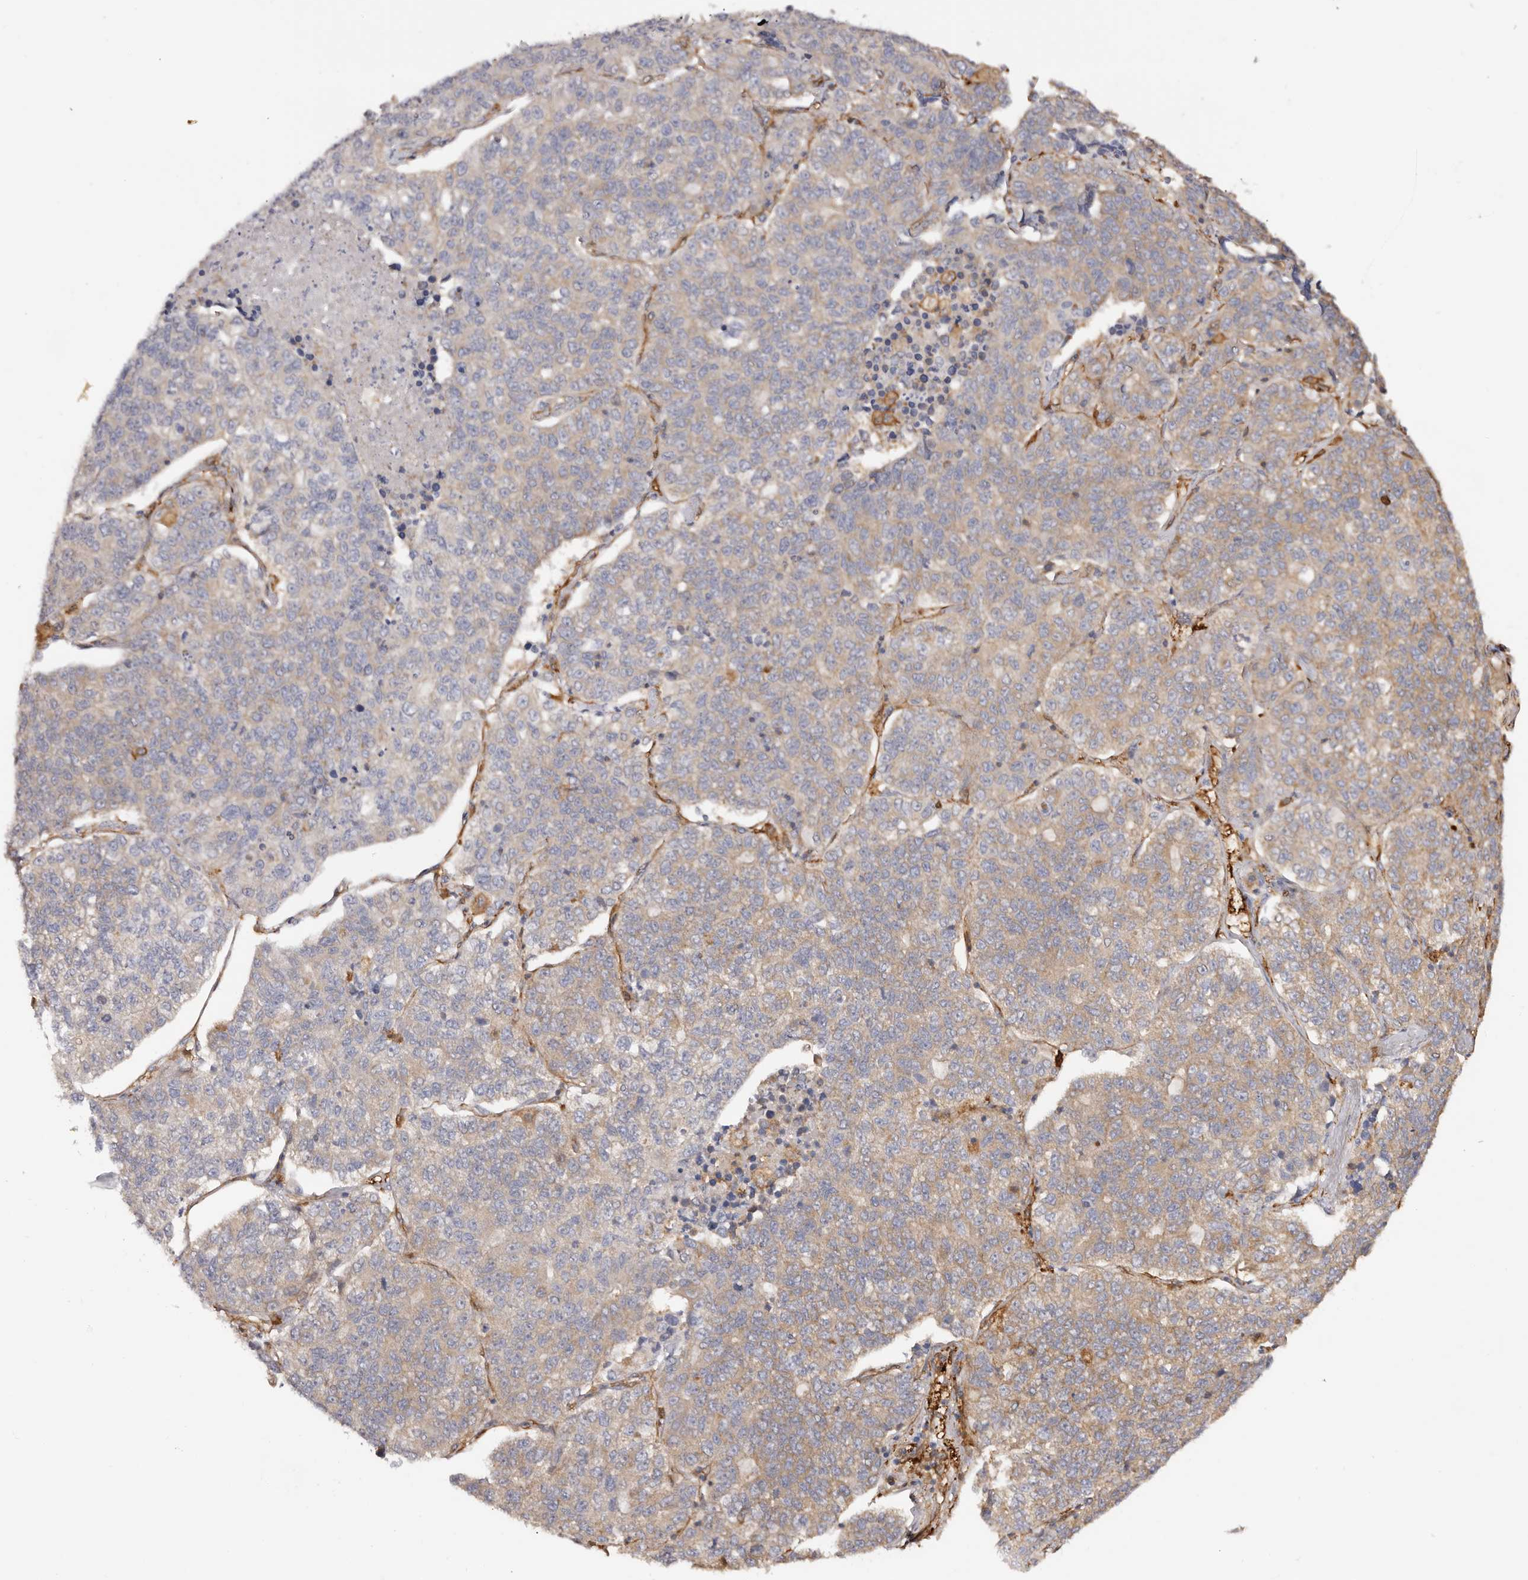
{"staining": {"intensity": "weak", "quantity": "25%-75%", "location": "cytoplasmic/membranous"}, "tissue": "lung cancer", "cell_type": "Tumor cells", "image_type": "cancer", "snomed": [{"axis": "morphology", "description": "Adenocarcinoma, NOS"}, {"axis": "topography", "description": "Lung"}], "caption": "There is low levels of weak cytoplasmic/membranous staining in tumor cells of lung cancer (adenocarcinoma), as demonstrated by immunohistochemical staining (brown color).", "gene": "LAP3", "patient": {"sex": "male", "age": 49}}